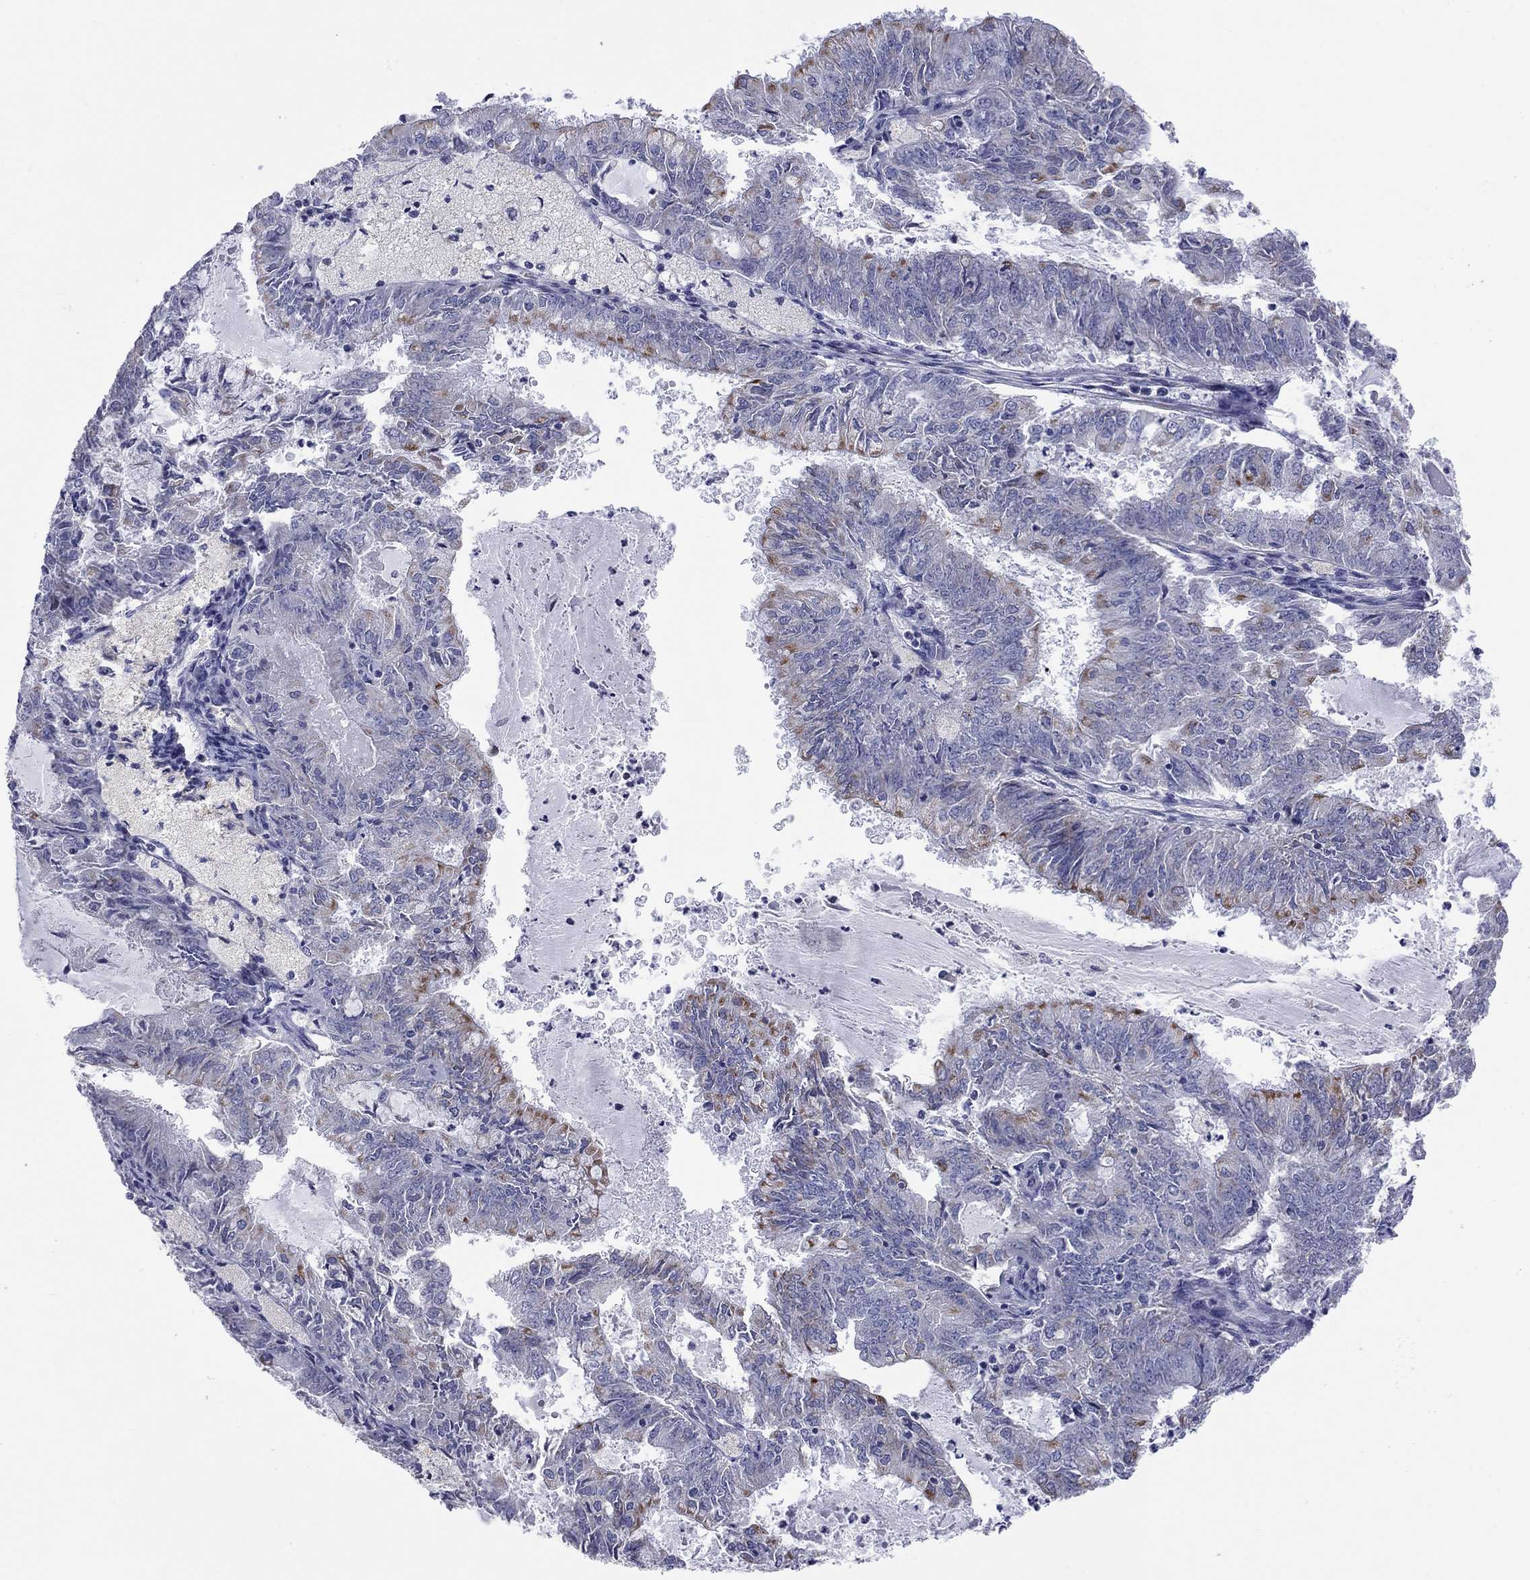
{"staining": {"intensity": "moderate", "quantity": "<25%", "location": "cytoplasmic/membranous"}, "tissue": "endometrial cancer", "cell_type": "Tumor cells", "image_type": "cancer", "snomed": [{"axis": "morphology", "description": "Adenocarcinoma, NOS"}, {"axis": "topography", "description": "Endometrium"}], "caption": "Brown immunohistochemical staining in human endometrial adenocarcinoma demonstrates moderate cytoplasmic/membranous staining in approximately <25% of tumor cells.", "gene": "MGST3", "patient": {"sex": "female", "age": 57}}